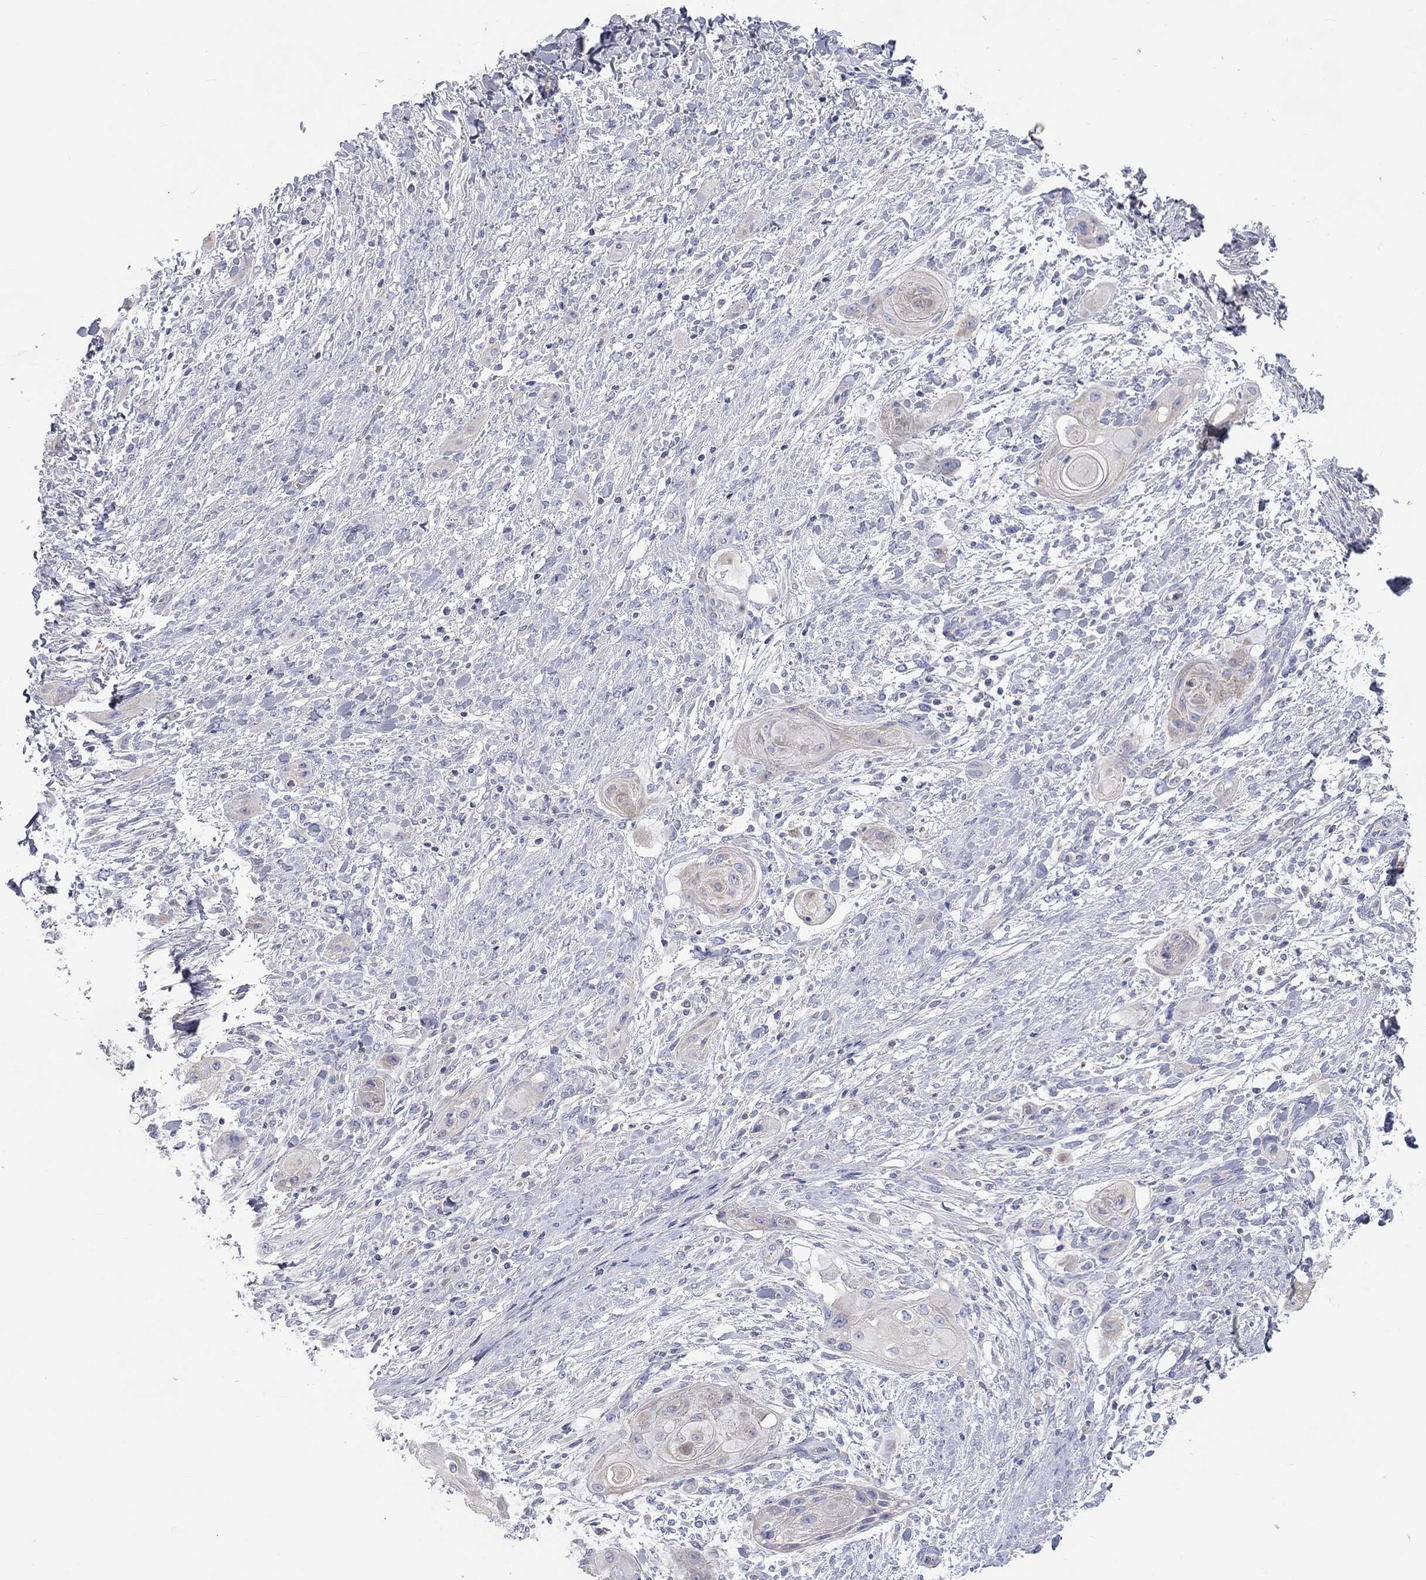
{"staining": {"intensity": "negative", "quantity": "none", "location": "none"}, "tissue": "skin cancer", "cell_type": "Tumor cells", "image_type": "cancer", "snomed": [{"axis": "morphology", "description": "Squamous cell carcinoma, NOS"}, {"axis": "topography", "description": "Skin"}], "caption": "The histopathology image reveals no significant expression in tumor cells of skin cancer (squamous cell carcinoma).", "gene": "RCAN1", "patient": {"sex": "male", "age": 62}}